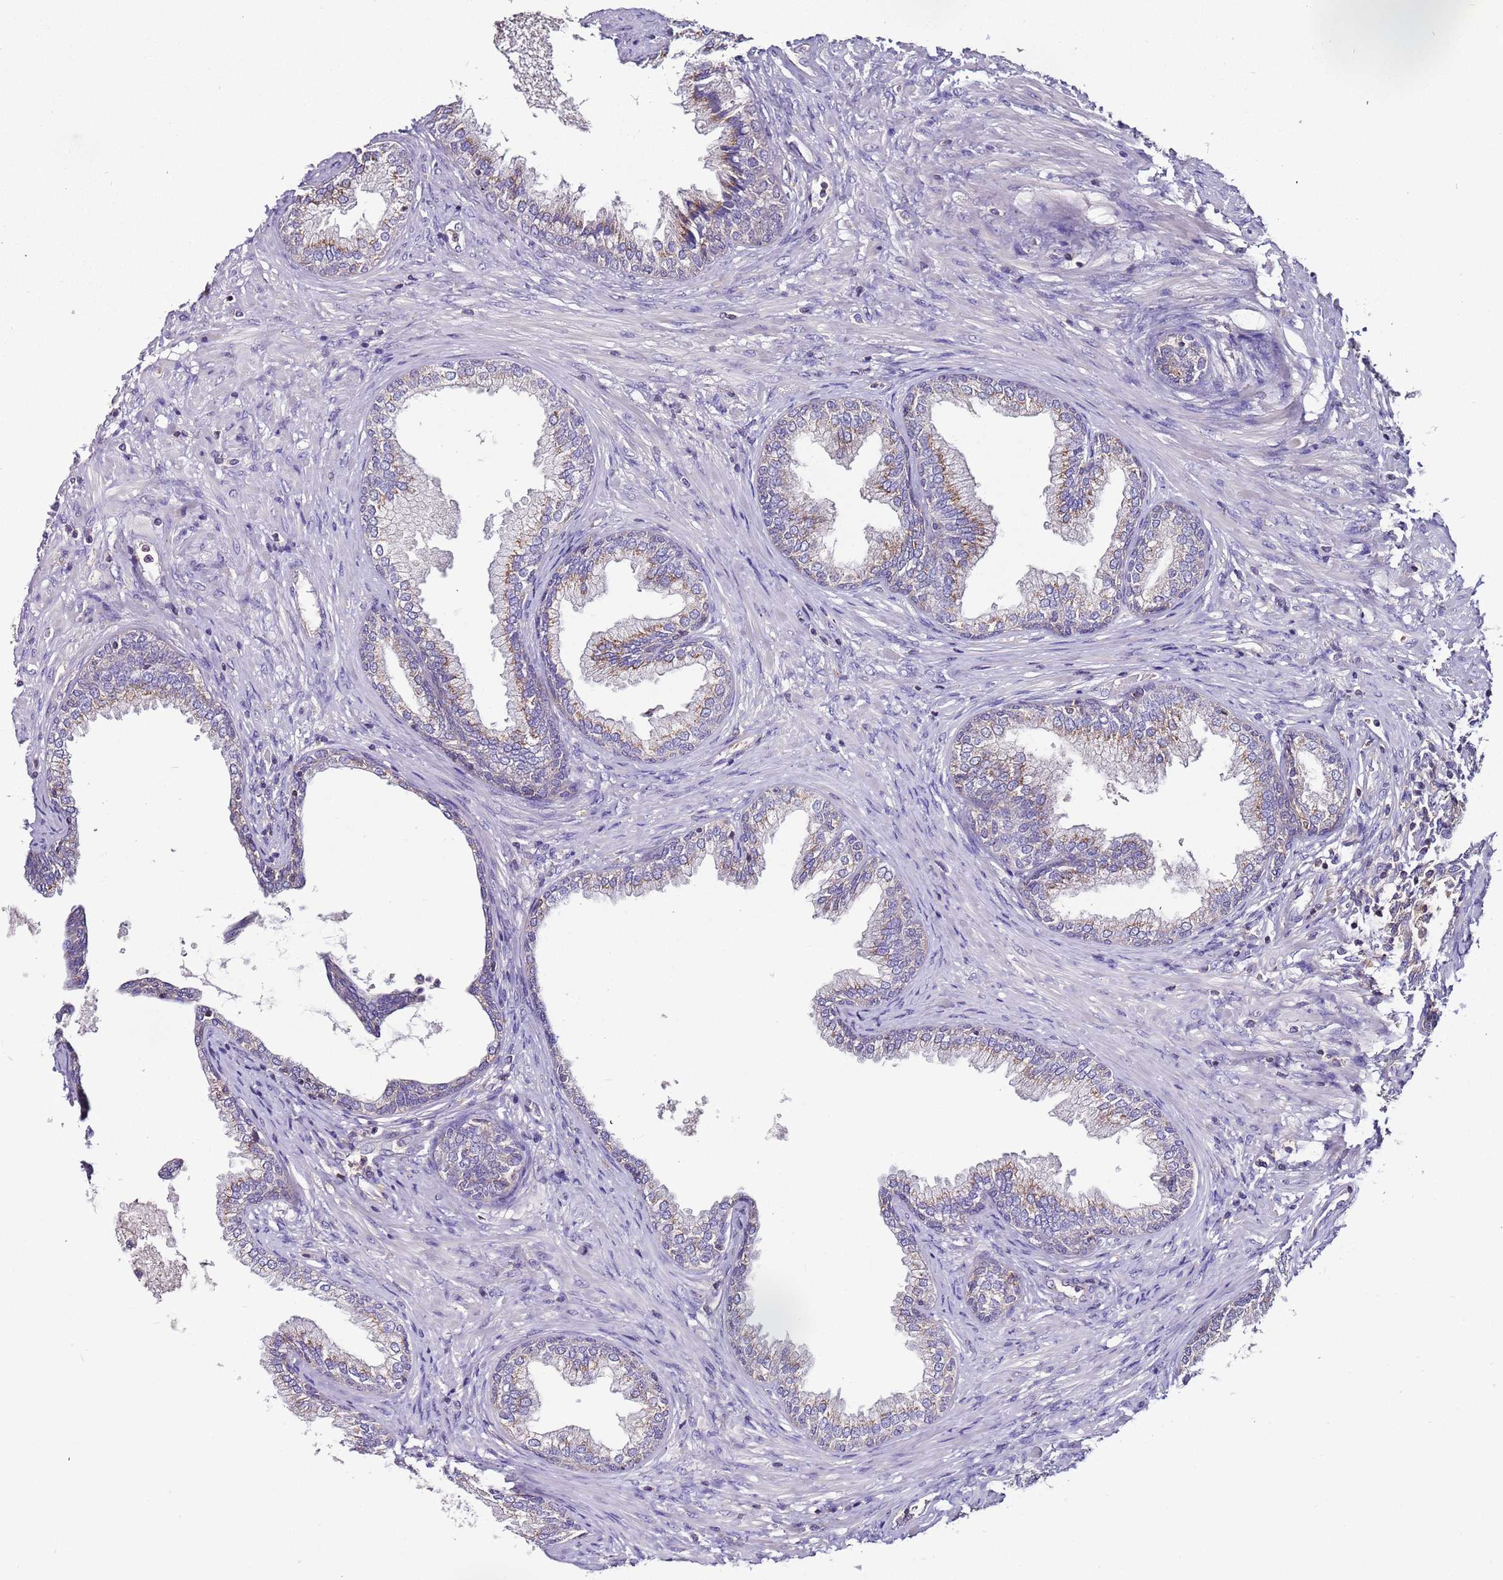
{"staining": {"intensity": "moderate", "quantity": "25%-75%", "location": "cytoplasmic/membranous"}, "tissue": "prostate", "cell_type": "Glandular cells", "image_type": "normal", "snomed": [{"axis": "morphology", "description": "Normal tissue, NOS"}, {"axis": "topography", "description": "Prostate"}], "caption": "Prostate stained with immunohistochemistry (IHC) exhibits moderate cytoplasmic/membranous positivity in about 25%-75% of glandular cells. The staining was performed using DAB to visualize the protein expression in brown, while the nuclei were stained in blue with hematoxylin (Magnification: 20x).", "gene": "IGIP", "patient": {"sex": "male", "age": 76}}